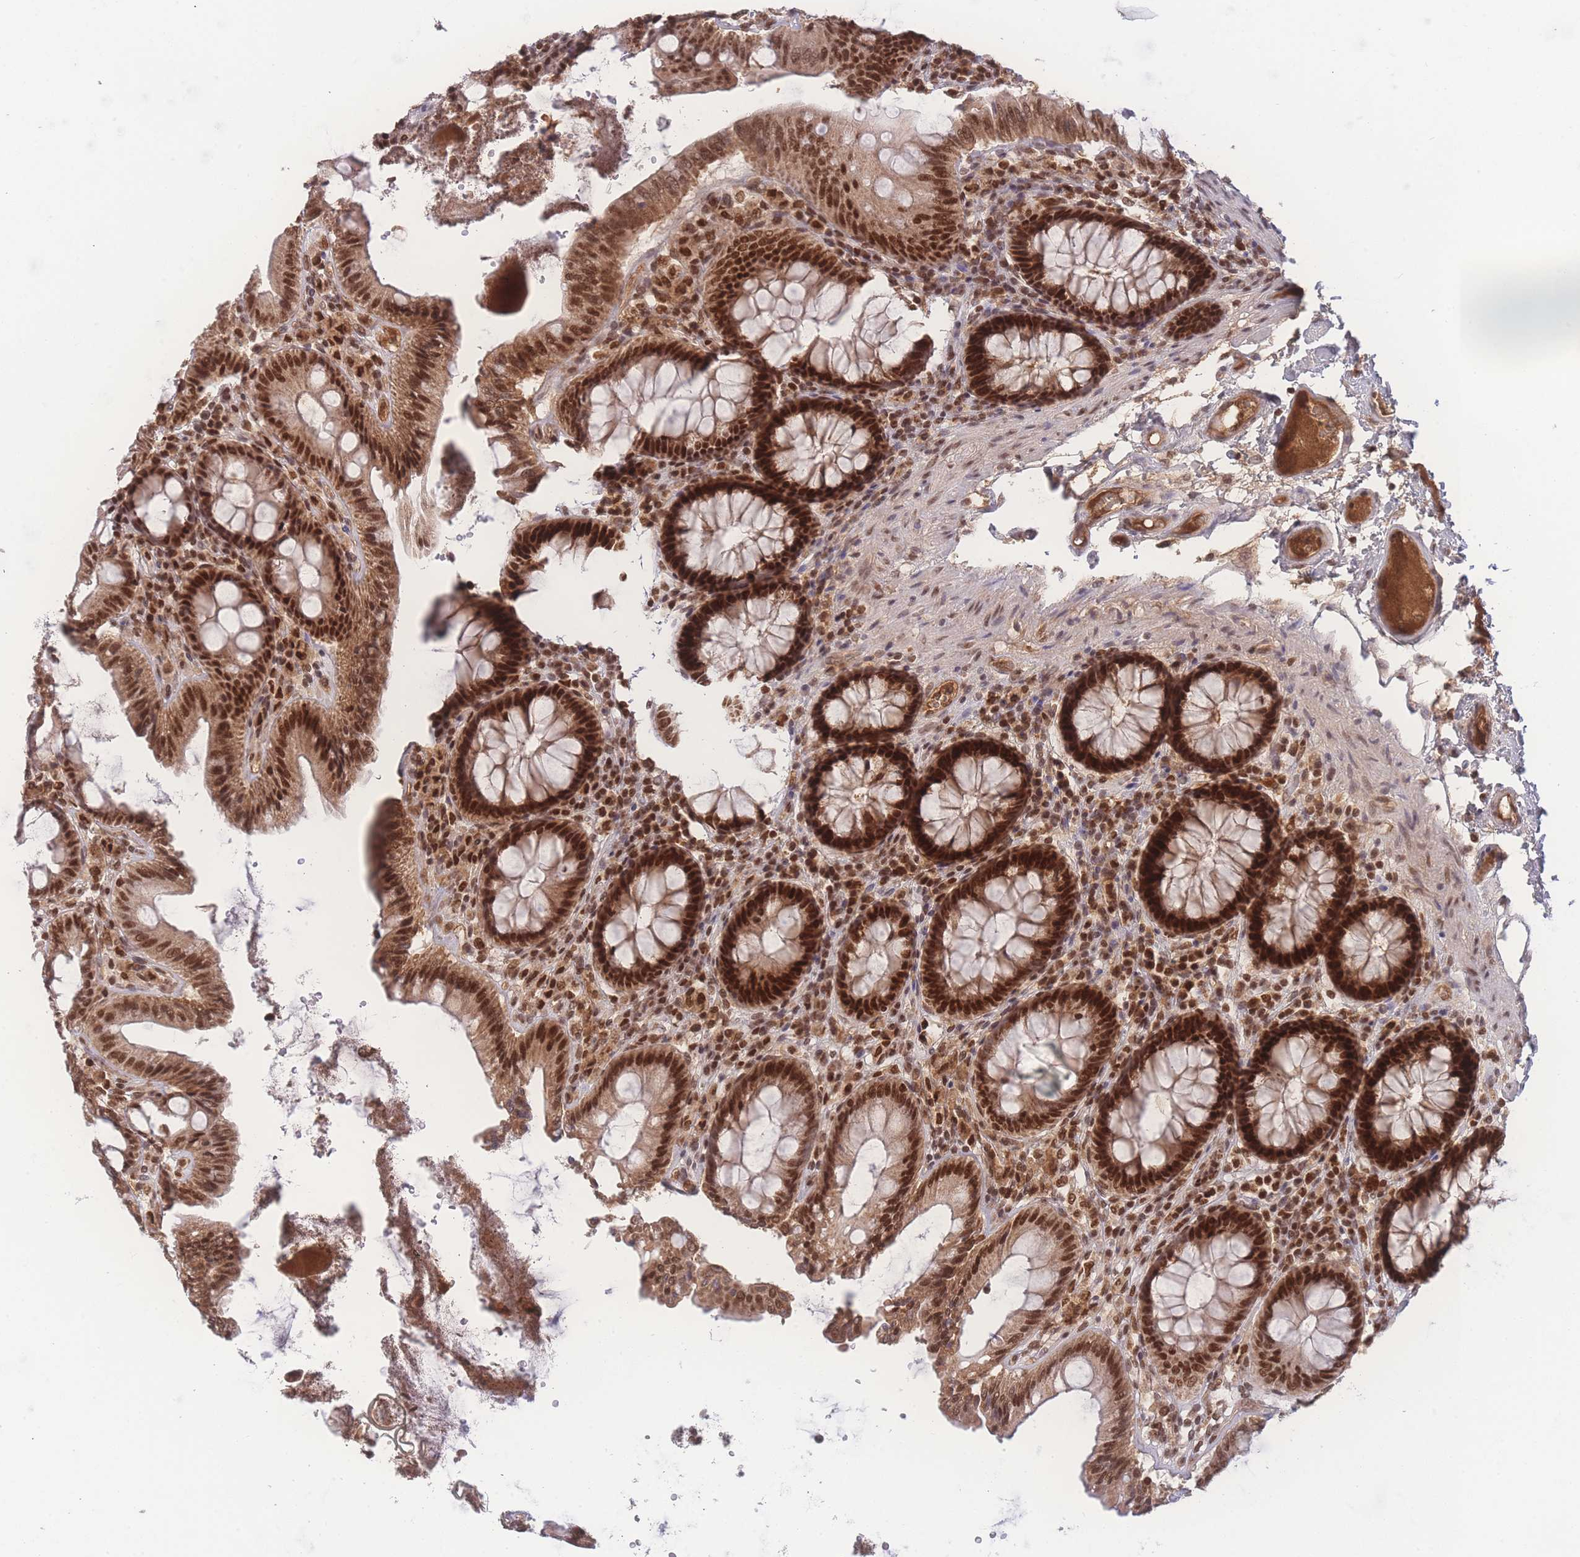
{"staining": {"intensity": "moderate", "quantity": ">75%", "location": "nuclear"}, "tissue": "colon", "cell_type": "Endothelial cells", "image_type": "normal", "snomed": [{"axis": "morphology", "description": "Normal tissue, NOS"}, {"axis": "topography", "description": "Colon"}], "caption": "Protein expression analysis of benign colon reveals moderate nuclear staining in about >75% of endothelial cells.", "gene": "RAVER1", "patient": {"sex": "male", "age": 84}}